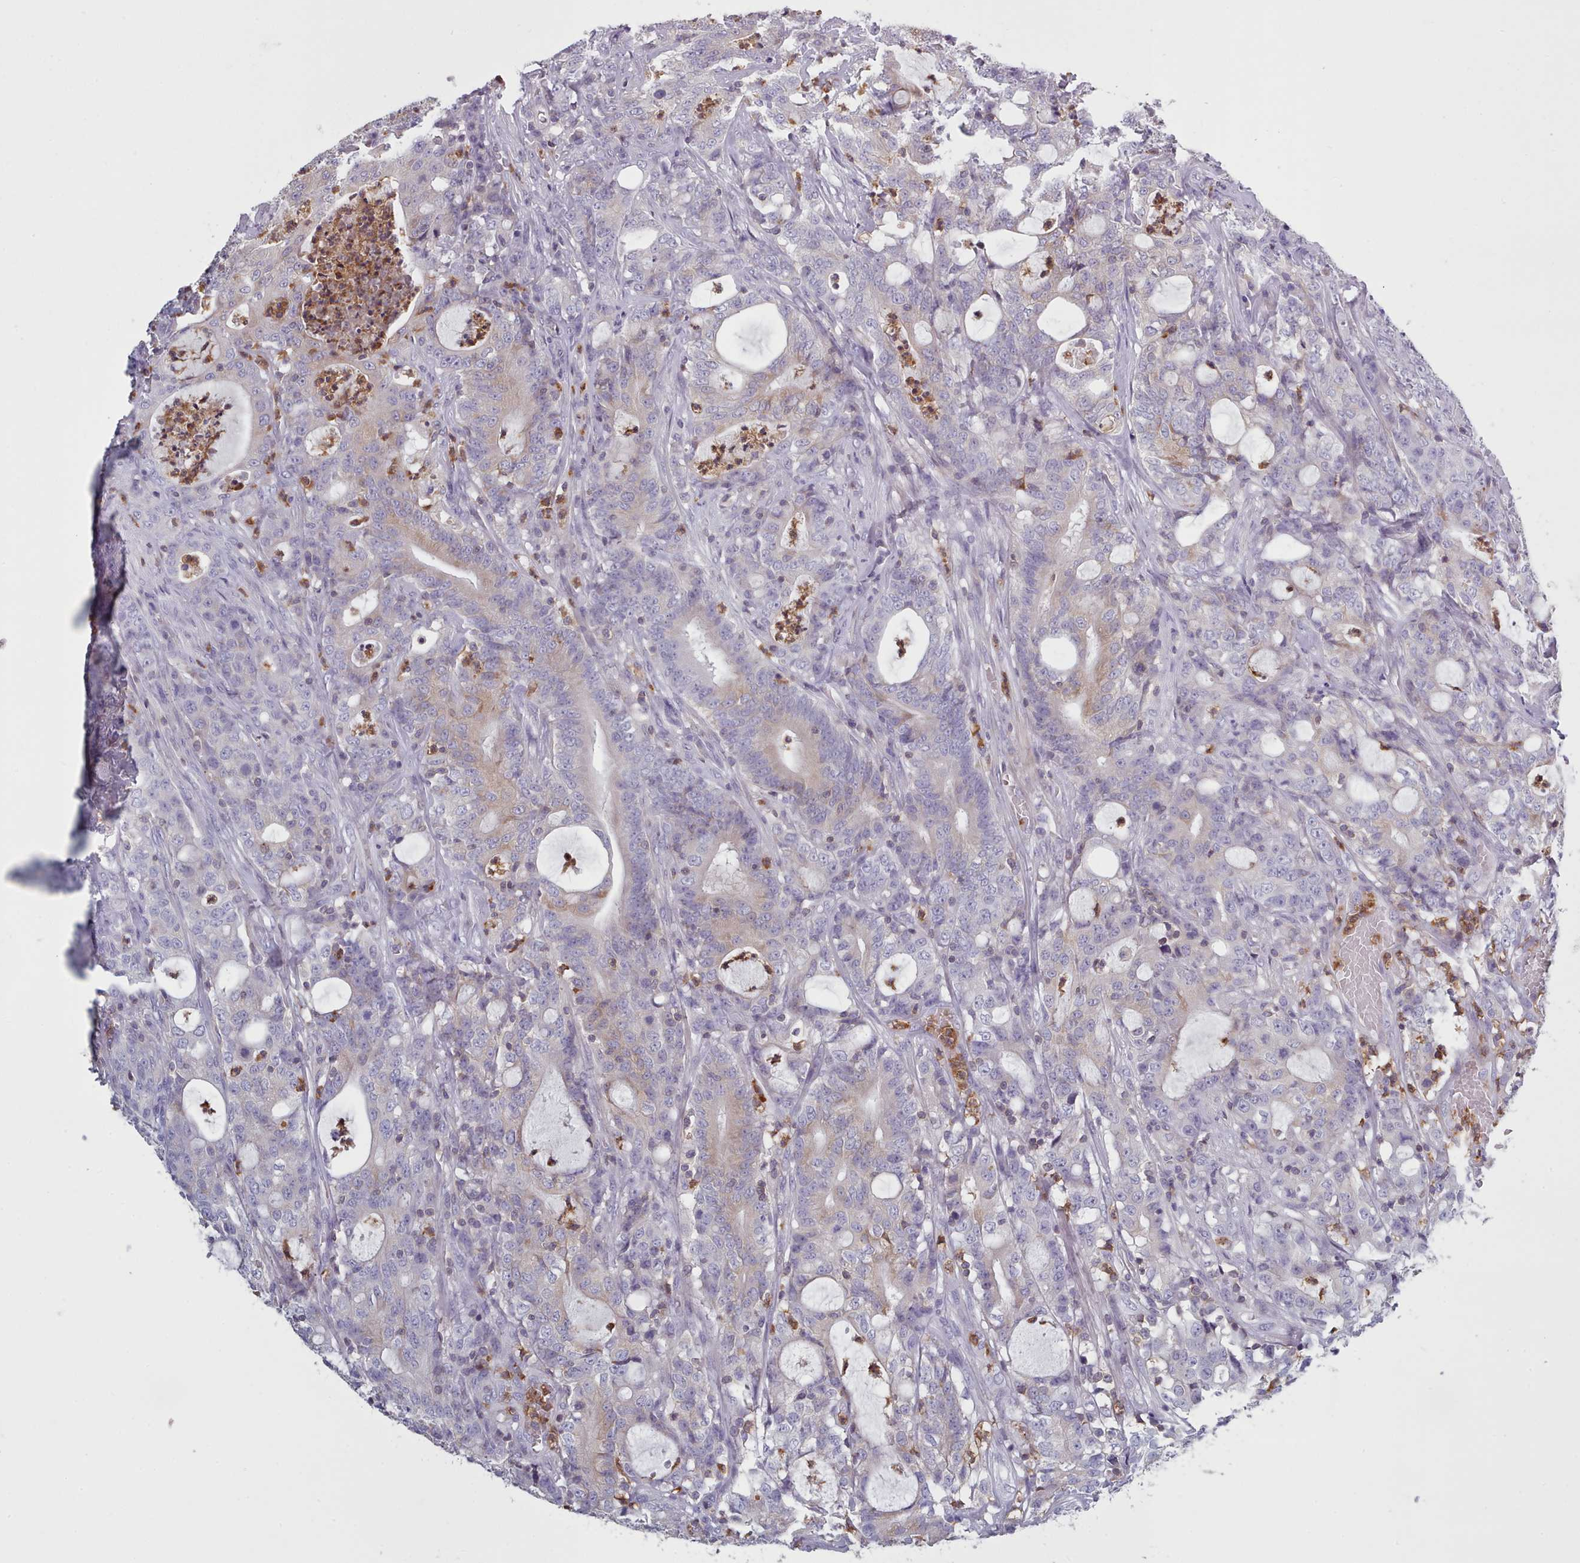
{"staining": {"intensity": "weak", "quantity": "<25%", "location": "cytoplasmic/membranous"}, "tissue": "colorectal cancer", "cell_type": "Tumor cells", "image_type": "cancer", "snomed": [{"axis": "morphology", "description": "Adenocarcinoma, NOS"}, {"axis": "topography", "description": "Colon"}], "caption": "DAB immunohistochemical staining of human colorectal adenocarcinoma reveals no significant expression in tumor cells.", "gene": "RAC2", "patient": {"sex": "male", "age": 83}}